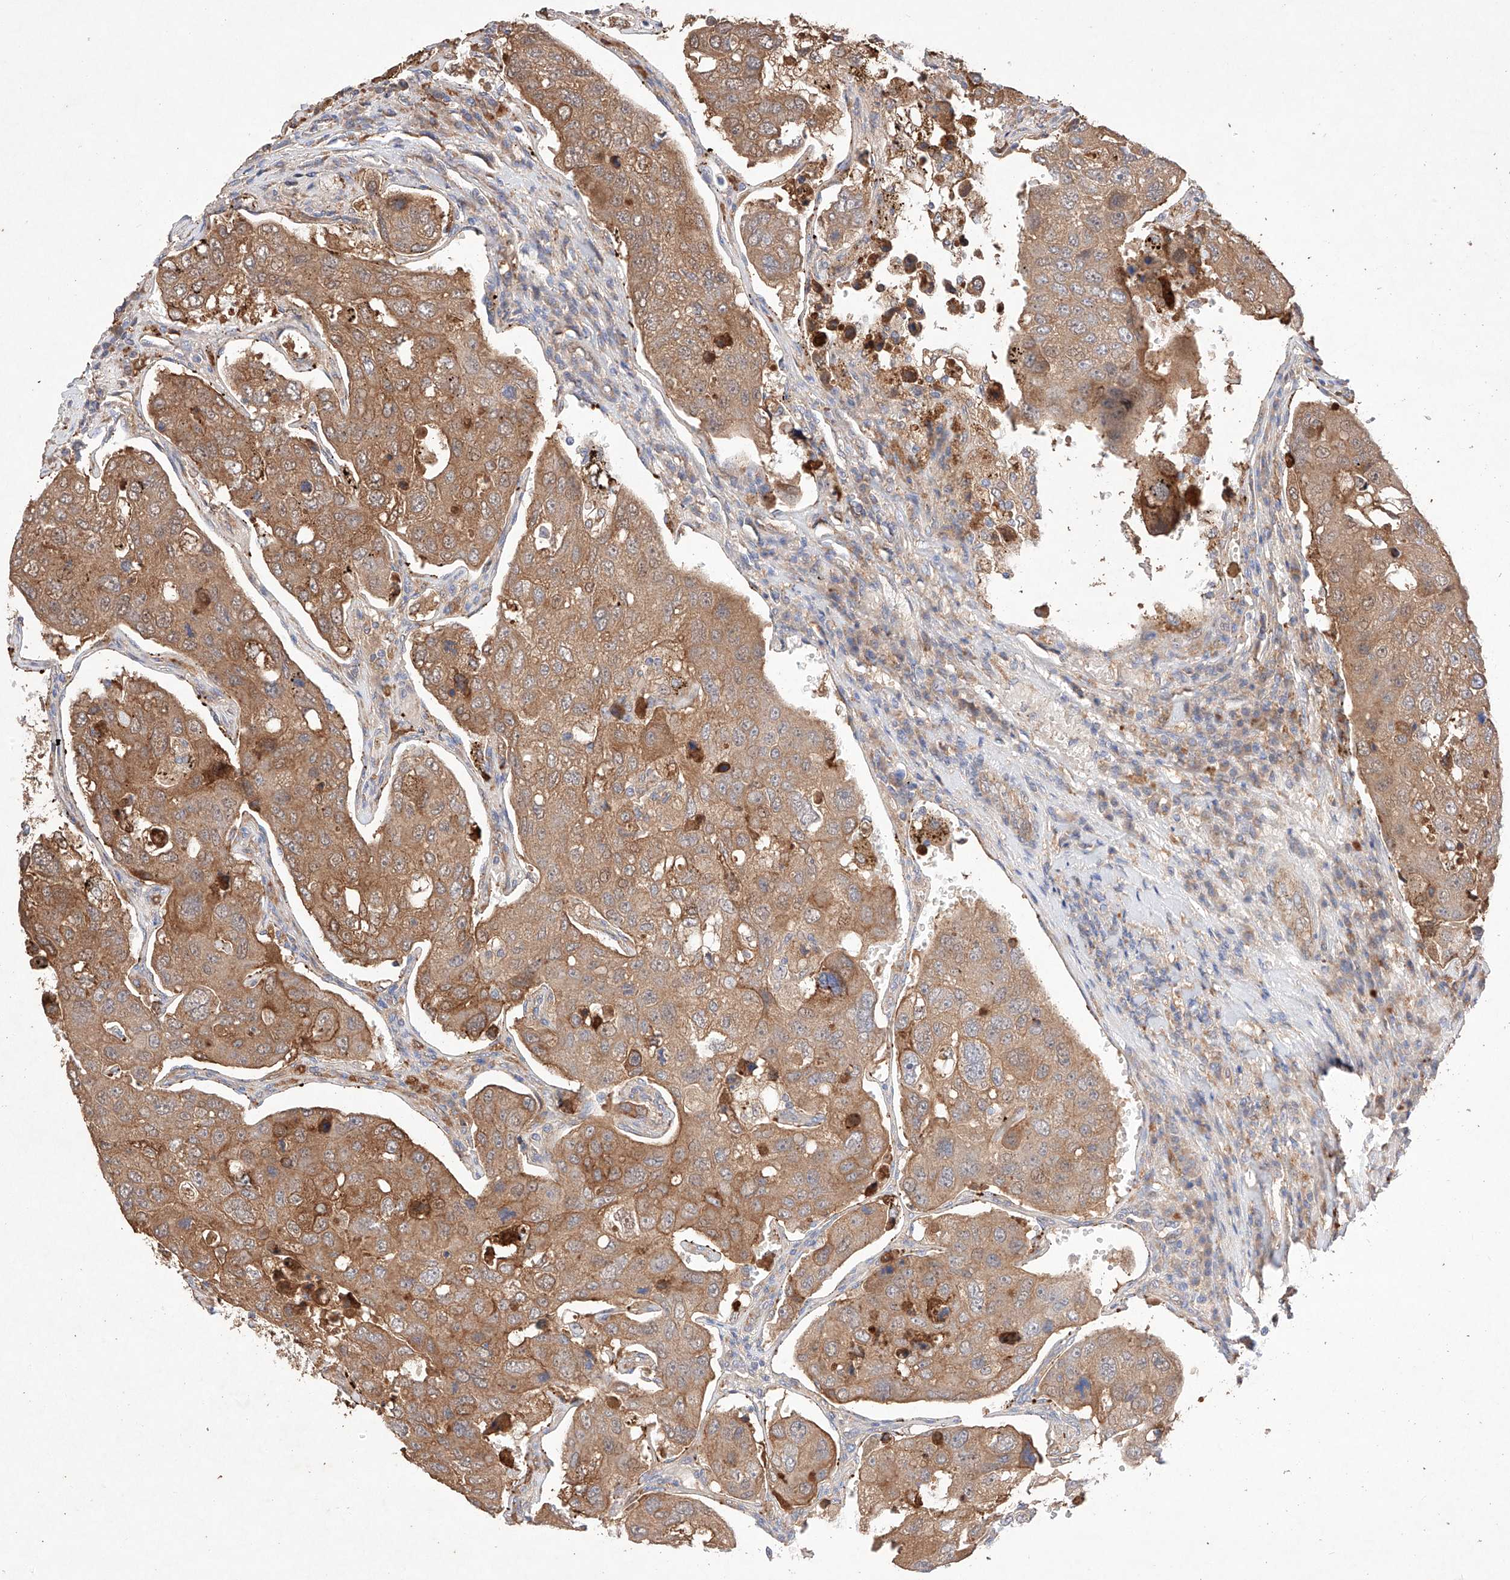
{"staining": {"intensity": "moderate", "quantity": ">75%", "location": "cytoplasmic/membranous"}, "tissue": "urothelial cancer", "cell_type": "Tumor cells", "image_type": "cancer", "snomed": [{"axis": "morphology", "description": "Urothelial carcinoma, High grade"}, {"axis": "topography", "description": "Lymph node"}, {"axis": "topography", "description": "Urinary bladder"}], "caption": "A high-resolution histopathology image shows IHC staining of urothelial cancer, which demonstrates moderate cytoplasmic/membranous staining in about >75% of tumor cells. Using DAB (3,3'-diaminobenzidine) (brown) and hematoxylin (blue) stains, captured at high magnification using brightfield microscopy.", "gene": "C6orf62", "patient": {"sex": "male", "age": 51}}